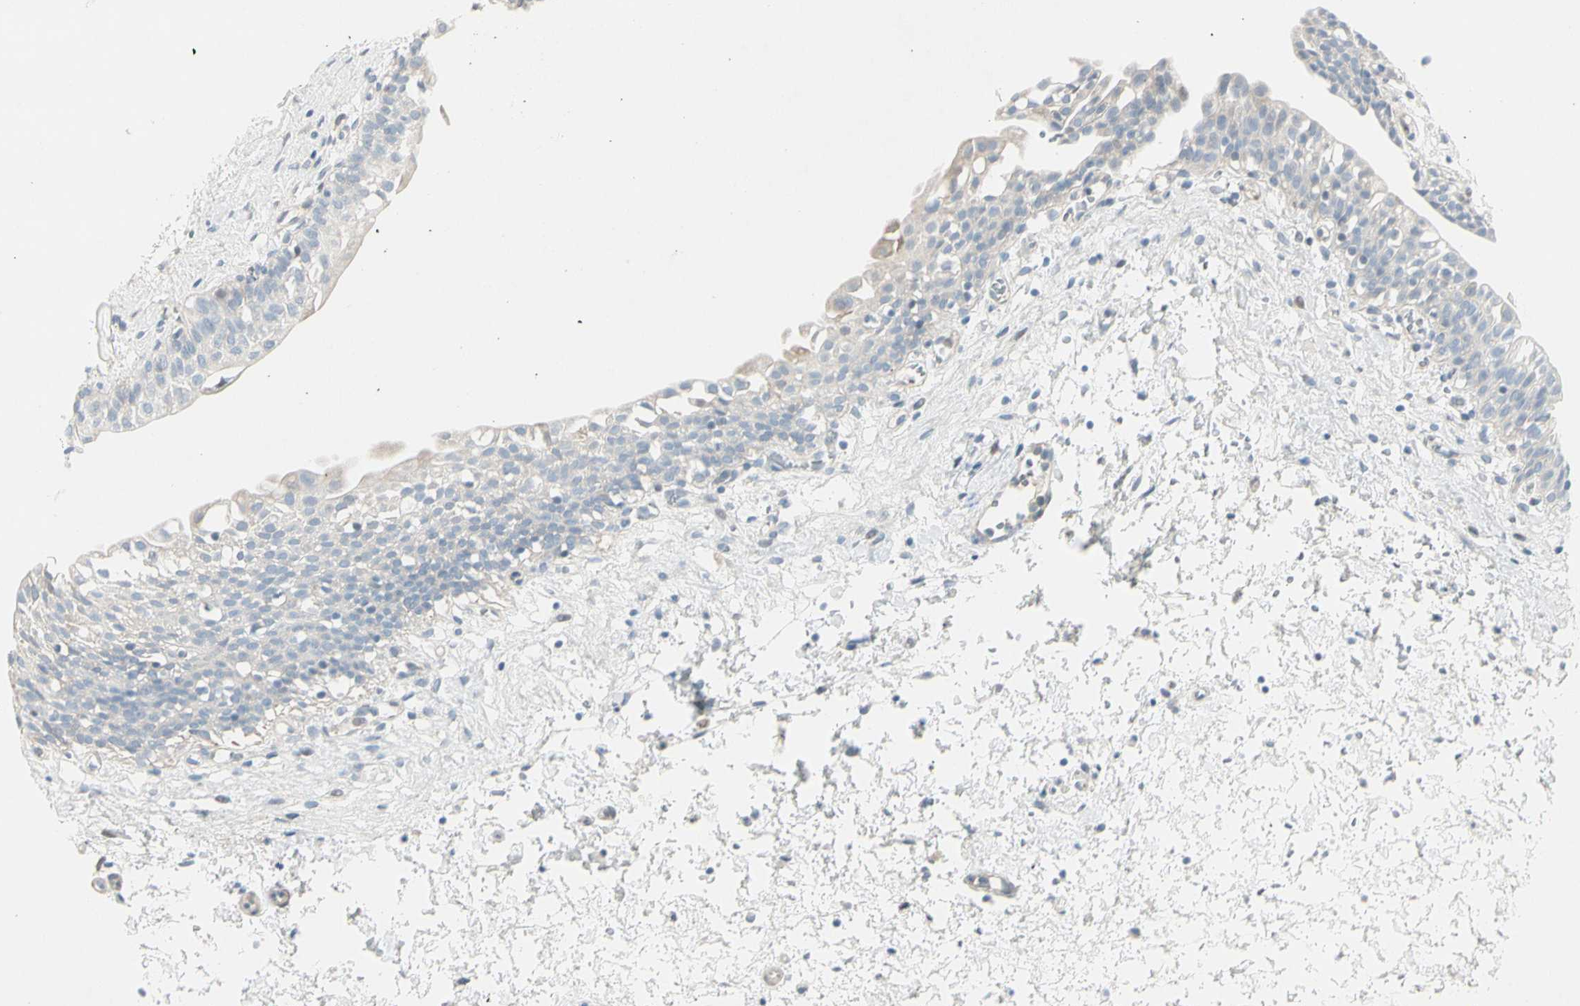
{"staining": {"intensity": "negative", "quantity": "none", "location": "none"}, "tissue": "urinary bladder", "cell_type": "Urothelial cells", "image_type": "normal", "snomed": [{"axis": "morphology", "description": "Normal tissue, NOS"}, {"axis": "topography", "description": "Urinary bladder"}], "caption": "Micrograph shows no protein staining in urothelial cells of normal urinary bladder. (DAB (3,3'-diaminobenzidine) IHC visualized using brightfield microscopy, high magnification).", "gene": "CACNA2D1", "patient": {"sex": "male", "age": 55}}